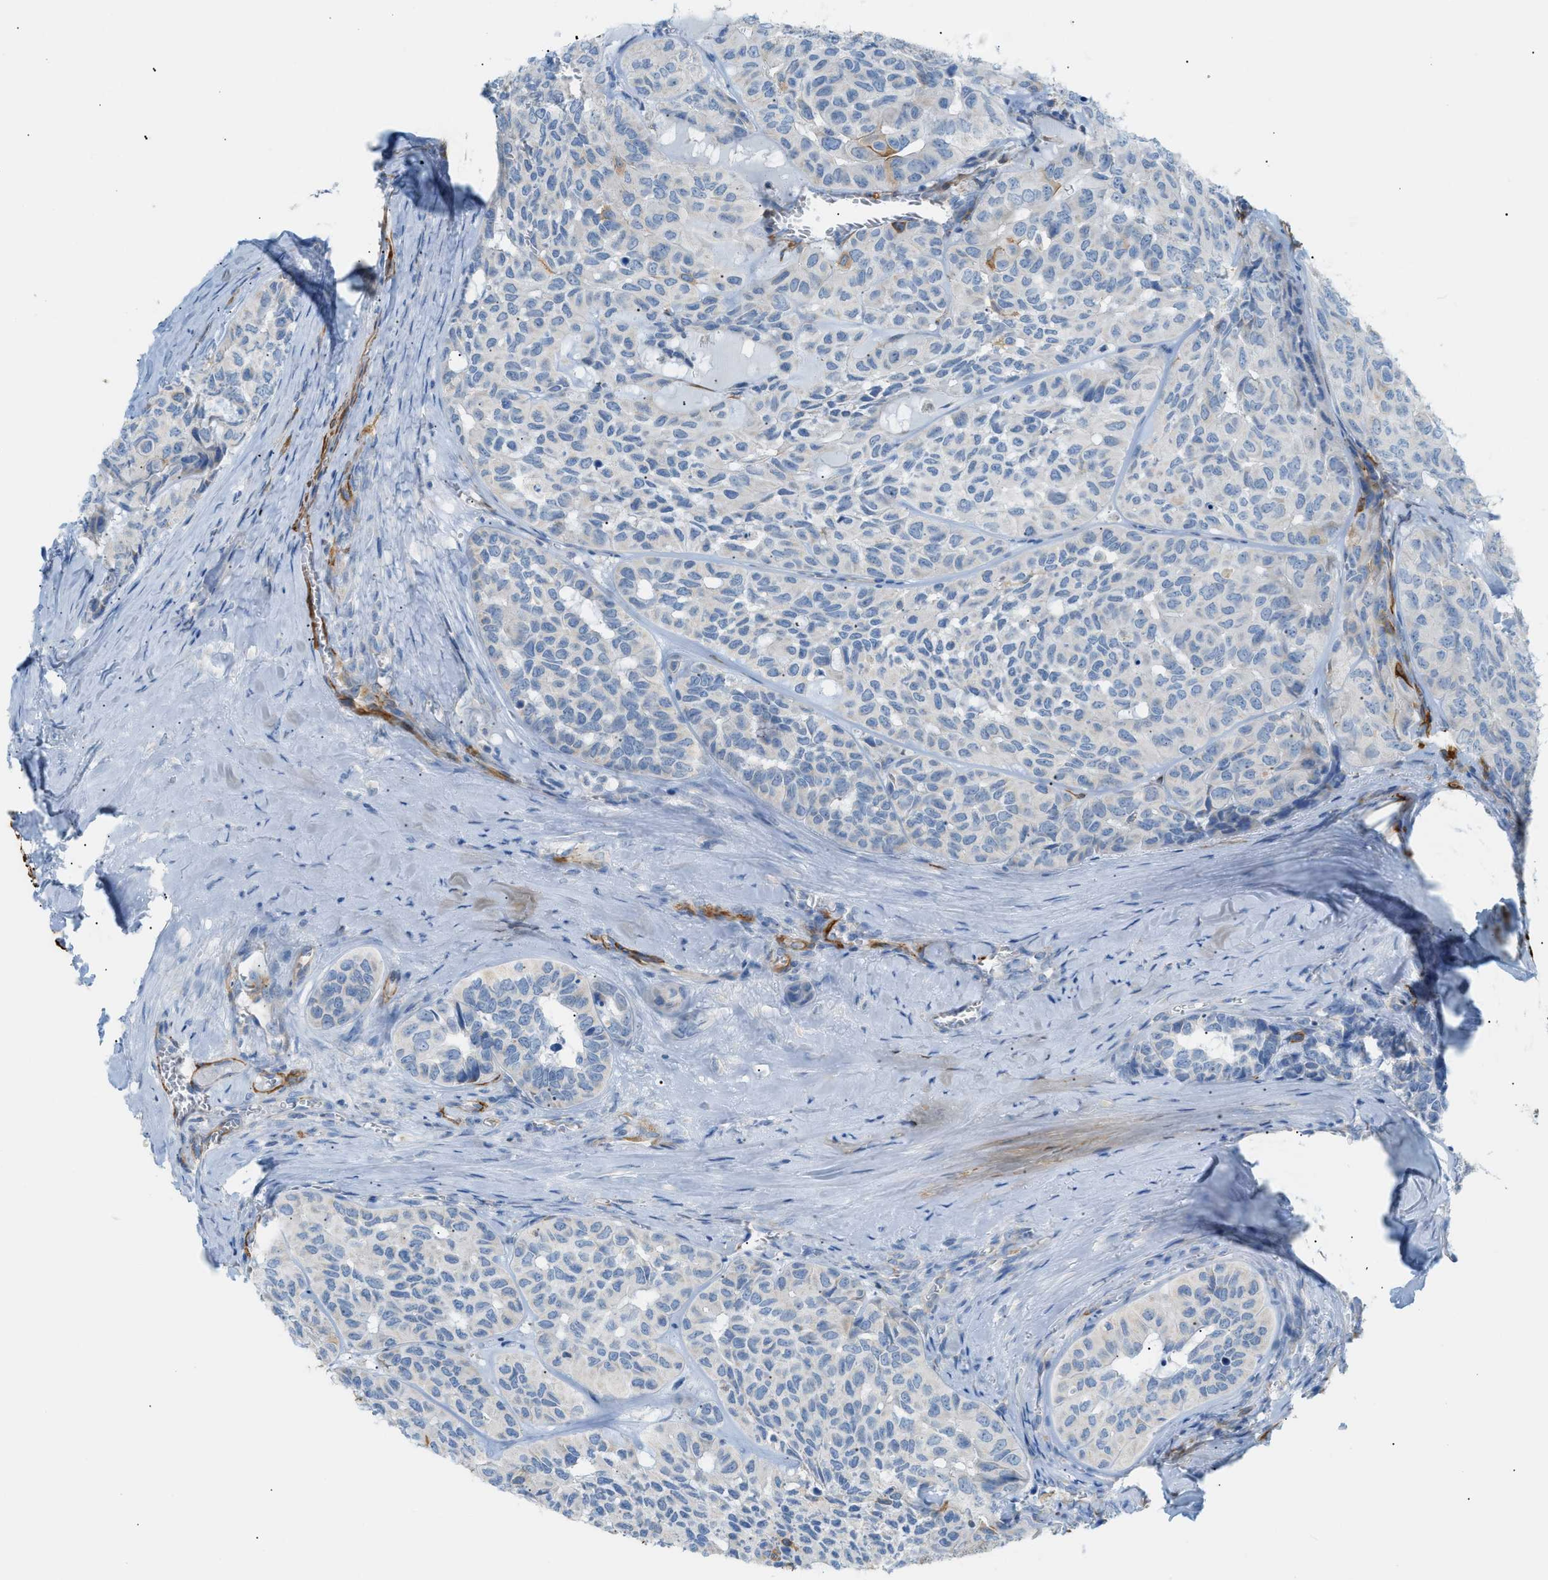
{"staining": {"intensity": "negative", "quantity": "none", "location": "none"}, "tissue": "head and neck cancer", "cell_type": "Tumor cells", "image_type": "cancer", "snomed": [{"axis": "morphology", "description": "Adenocarcinoma, NOS"}, {"axis": "topography", "description": "Salivary gland, NOS"}, {"axis": "topography", "description": "Head-Neck"}], "caption": "Tumor cells show no significant protein positivity in adenocarcinoma (head and neck).", "gene": "MYH11", "patient": {"sex": "female", "age": 76}}